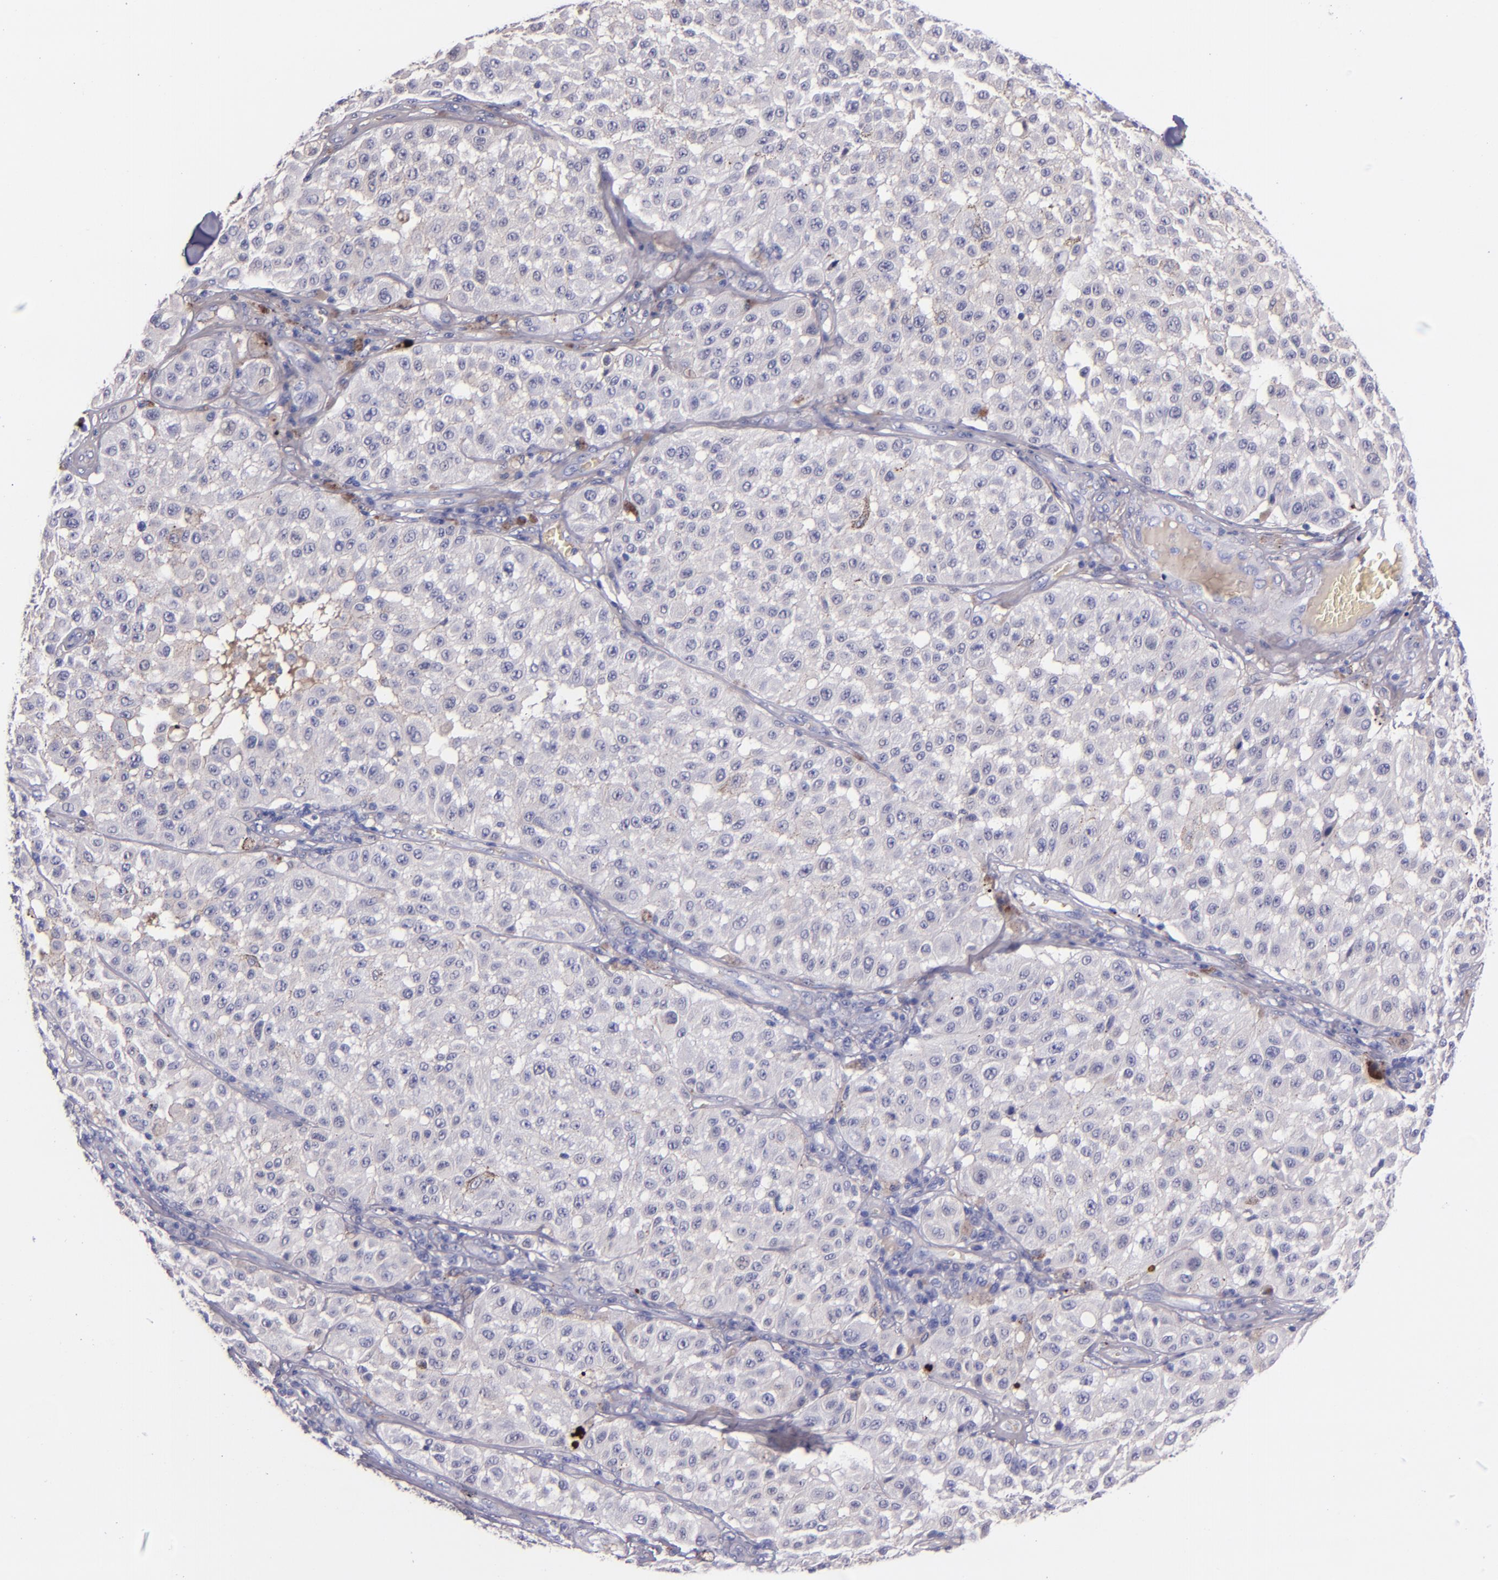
{"staining": {"intensity": "negative", "quantity": "none", "location": "none"}, "tissue": "melanoma", "cell_type": "Tumor cells", "image_type": "cancer", "snomed": [{"axis": "morphology", "description": "Malignant melanoma, NOS"}, {"axis": "topography", "description": "Skin"}], "caption": "Melanoma was stained to show a protein in brown. There is no significant positivity in tumor cells. (IHC, brightfield microscopy, high magnification).", "gene": "KNG1", "patient": {"sex": "female", "age": 64}}